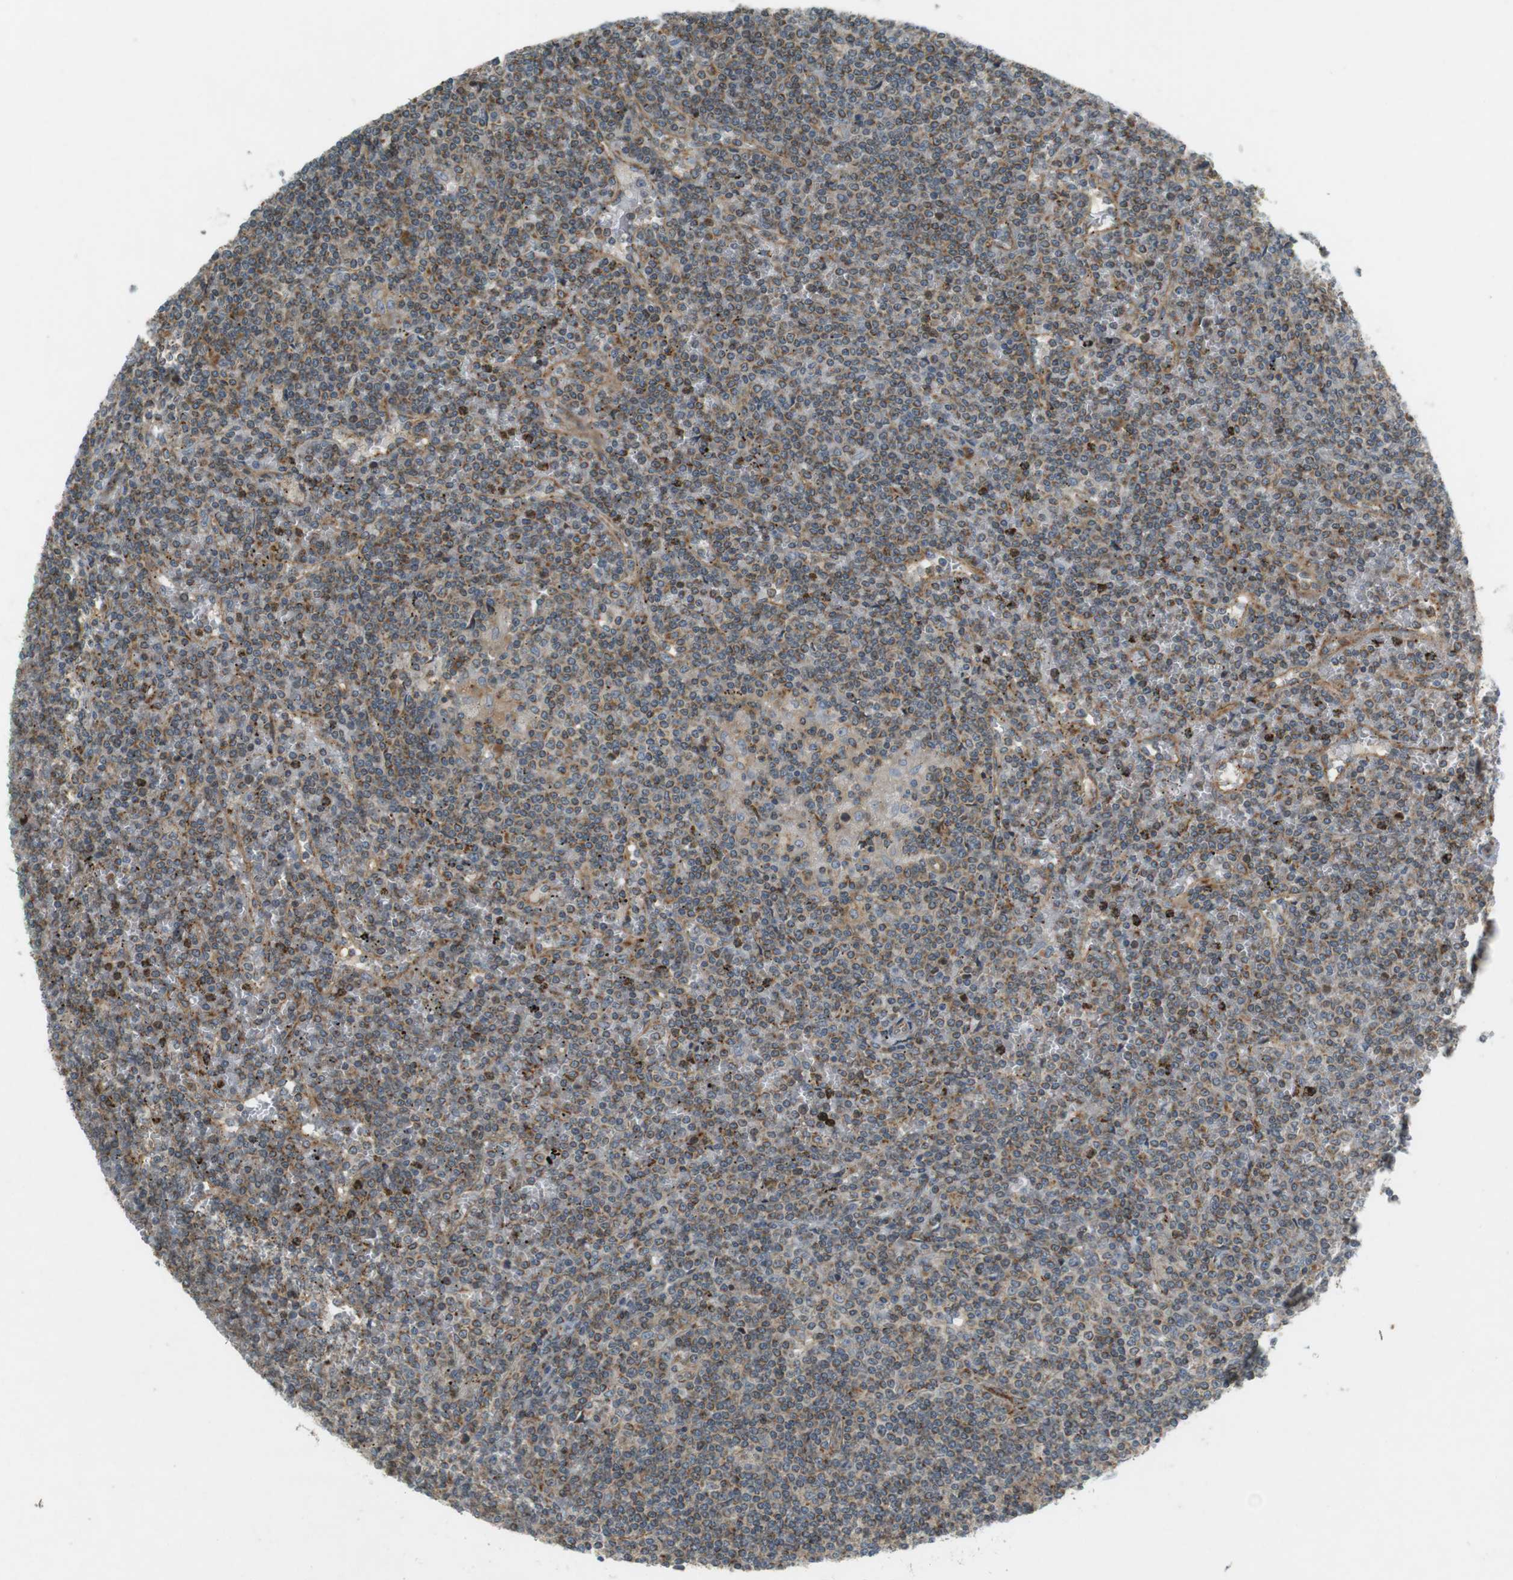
{"staining": {"intensity": "weak", "quantity": ">75%", "location": "cytoplasmic/membranous"}, "tissue": "lymphoma", "cell_type": "Tumor cells", "image_type": "cancer", "snomed": [{"axis": "morphology", "description": "Malignant lymphoma, non-Hodgkin's type, Low grade"}, {"axis": "topography", "description": "Spleen"}], "caption": "About >75% of tumor cells in lymphoma demonstrate weak cytoplasmic/membranous protein positivity as visualized by brown immunohistochemical staining.", "gene": "SLC41A1", "patient": {"sex": "female", "age": 19}}